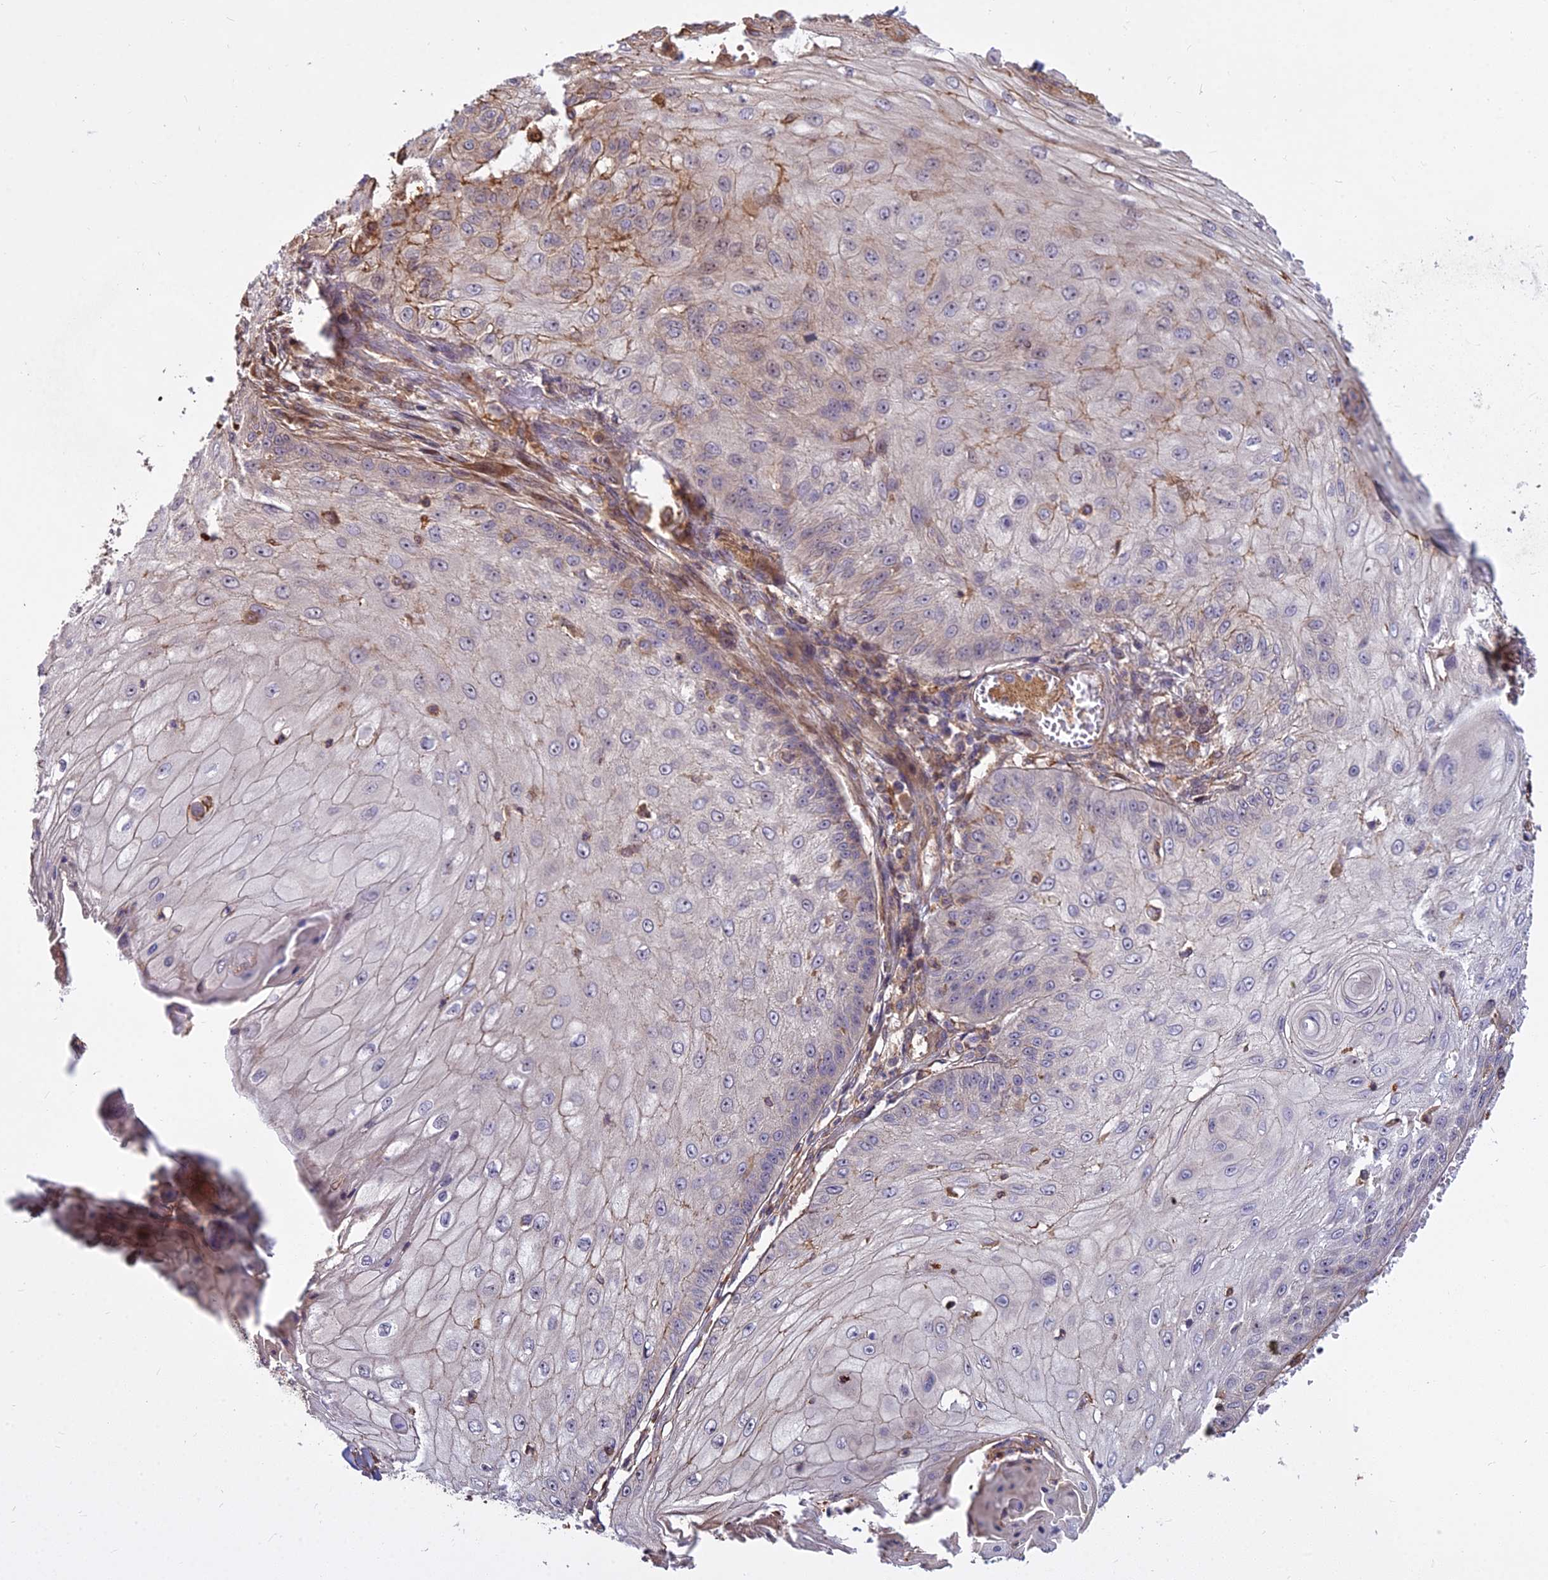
{"staining": {"intensity": "weak", "quantity": "<25%", "location": "cytoplasmic/membranous"}, "tissue": "skin cancer", "cell_type": "Tumor cells", "image_type": "cancer", "snomed": [{"axis": "morphology", "description": "Squamous cell carcinoma, NOS"}, {"axis": "topography", "description": "Skin"}], "caption": "High magnification brightfield microscopy of skin cancer (squamous cell carcinoma) stained with DAB (3,3'-diaminobenzidine) (brown) and counterstained with hematoxylin (blue): tumor cells show no significant staining.", "gene": "TCEA3", "patient": {"sex": "male", "age": 70}}